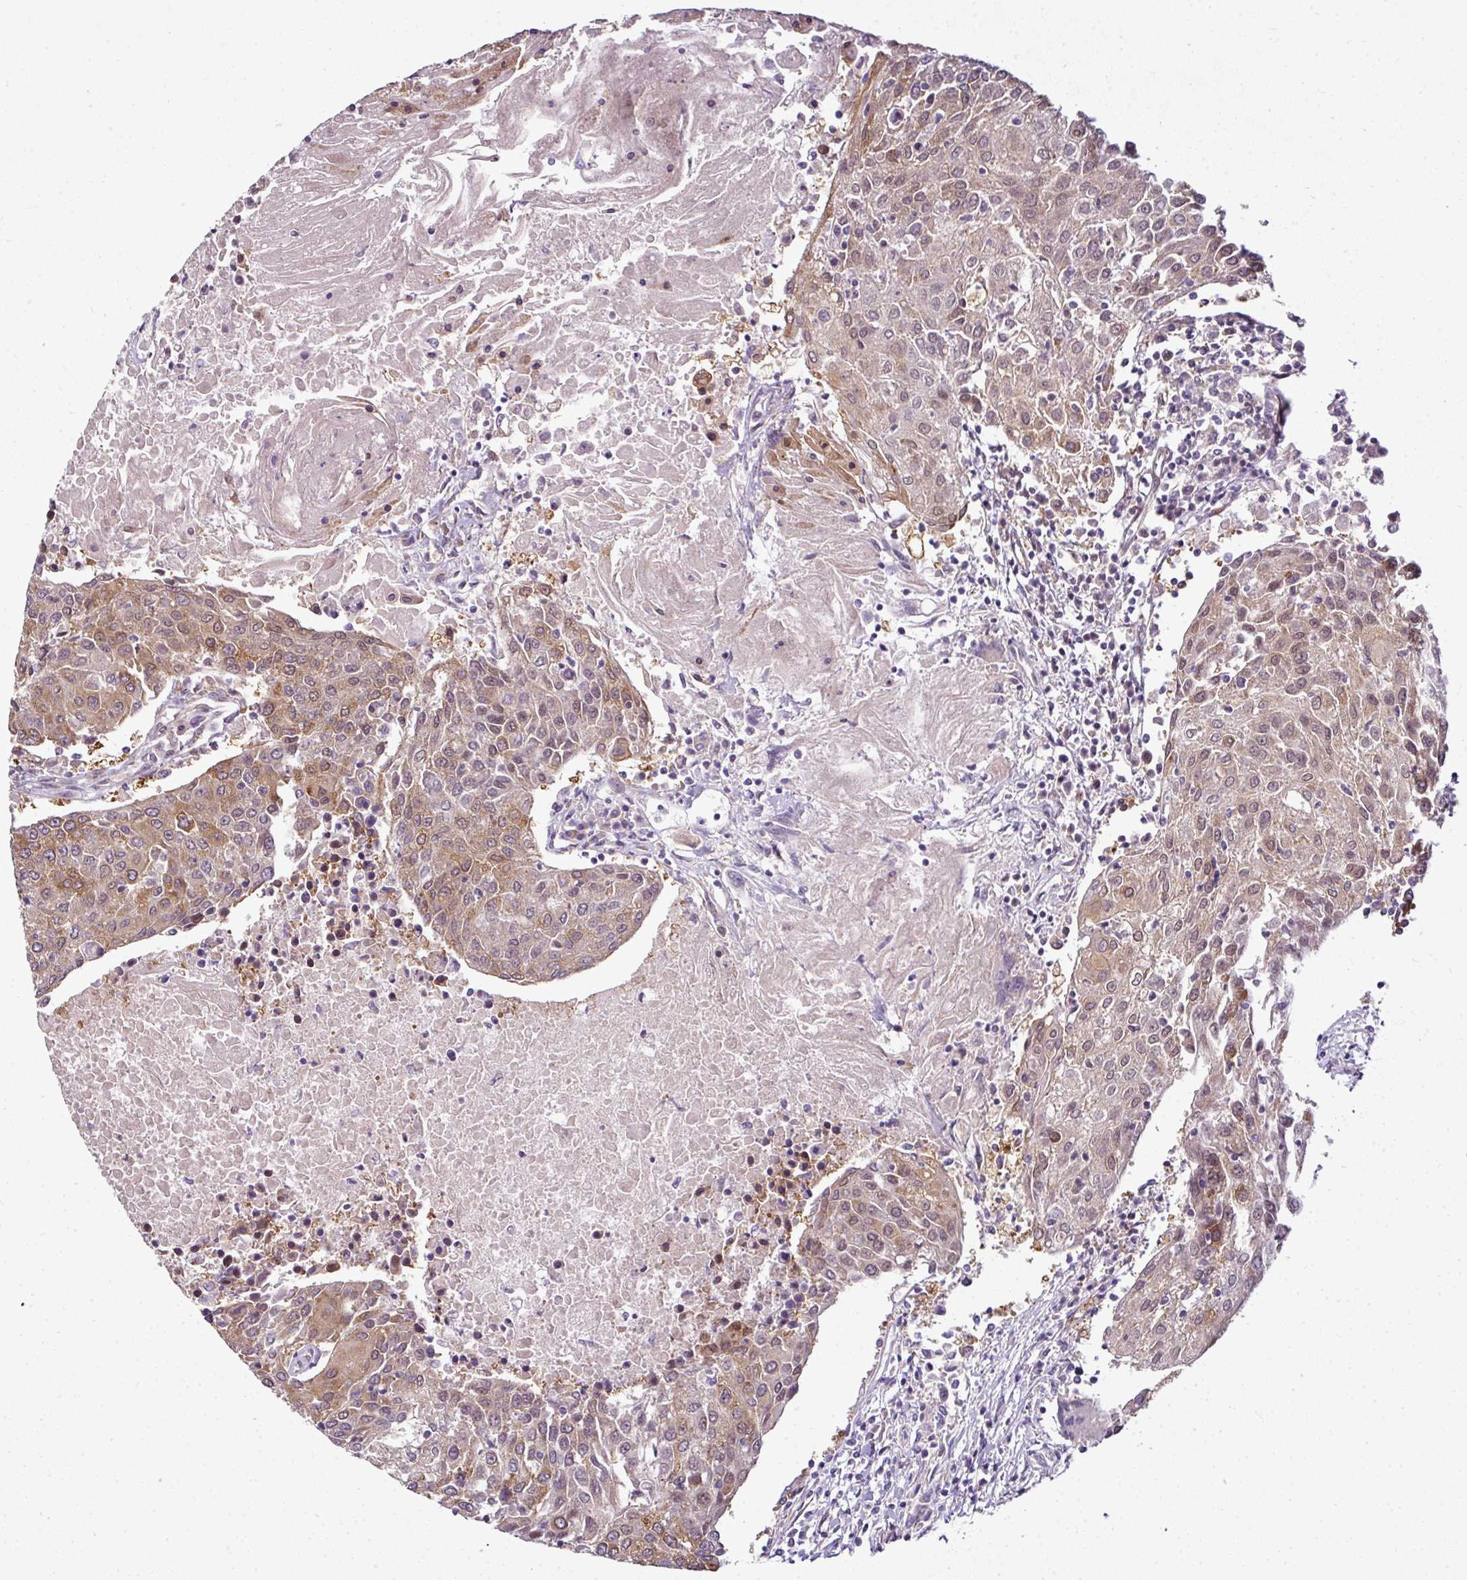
{"staining": {"intensity": "moderate", "quantity": ">75%", "location": "cytoplasmic/membranous,nuclear"}, "tissue": "urothelial cancer", "cell_type": "Tumor cells", "image_type": "cancer", "snomed": [{"axis": "morphology", "description": "Urothelial carcinoma, High grade"}, {"axis": "topography", "description": "Urinary bladder"}], "caption": "Immunohistochemical staining of human high-grade urothelial carcinoma reveals medium levels of moderate cytoplasmic/membranous and nuclear protein expression in about >75% of tumor cells. The protein of interest is shown in brown color, while the nuclei are stained blue.", "gene": "RBM4B", "patient": {"sex": "female", "age": 85}}